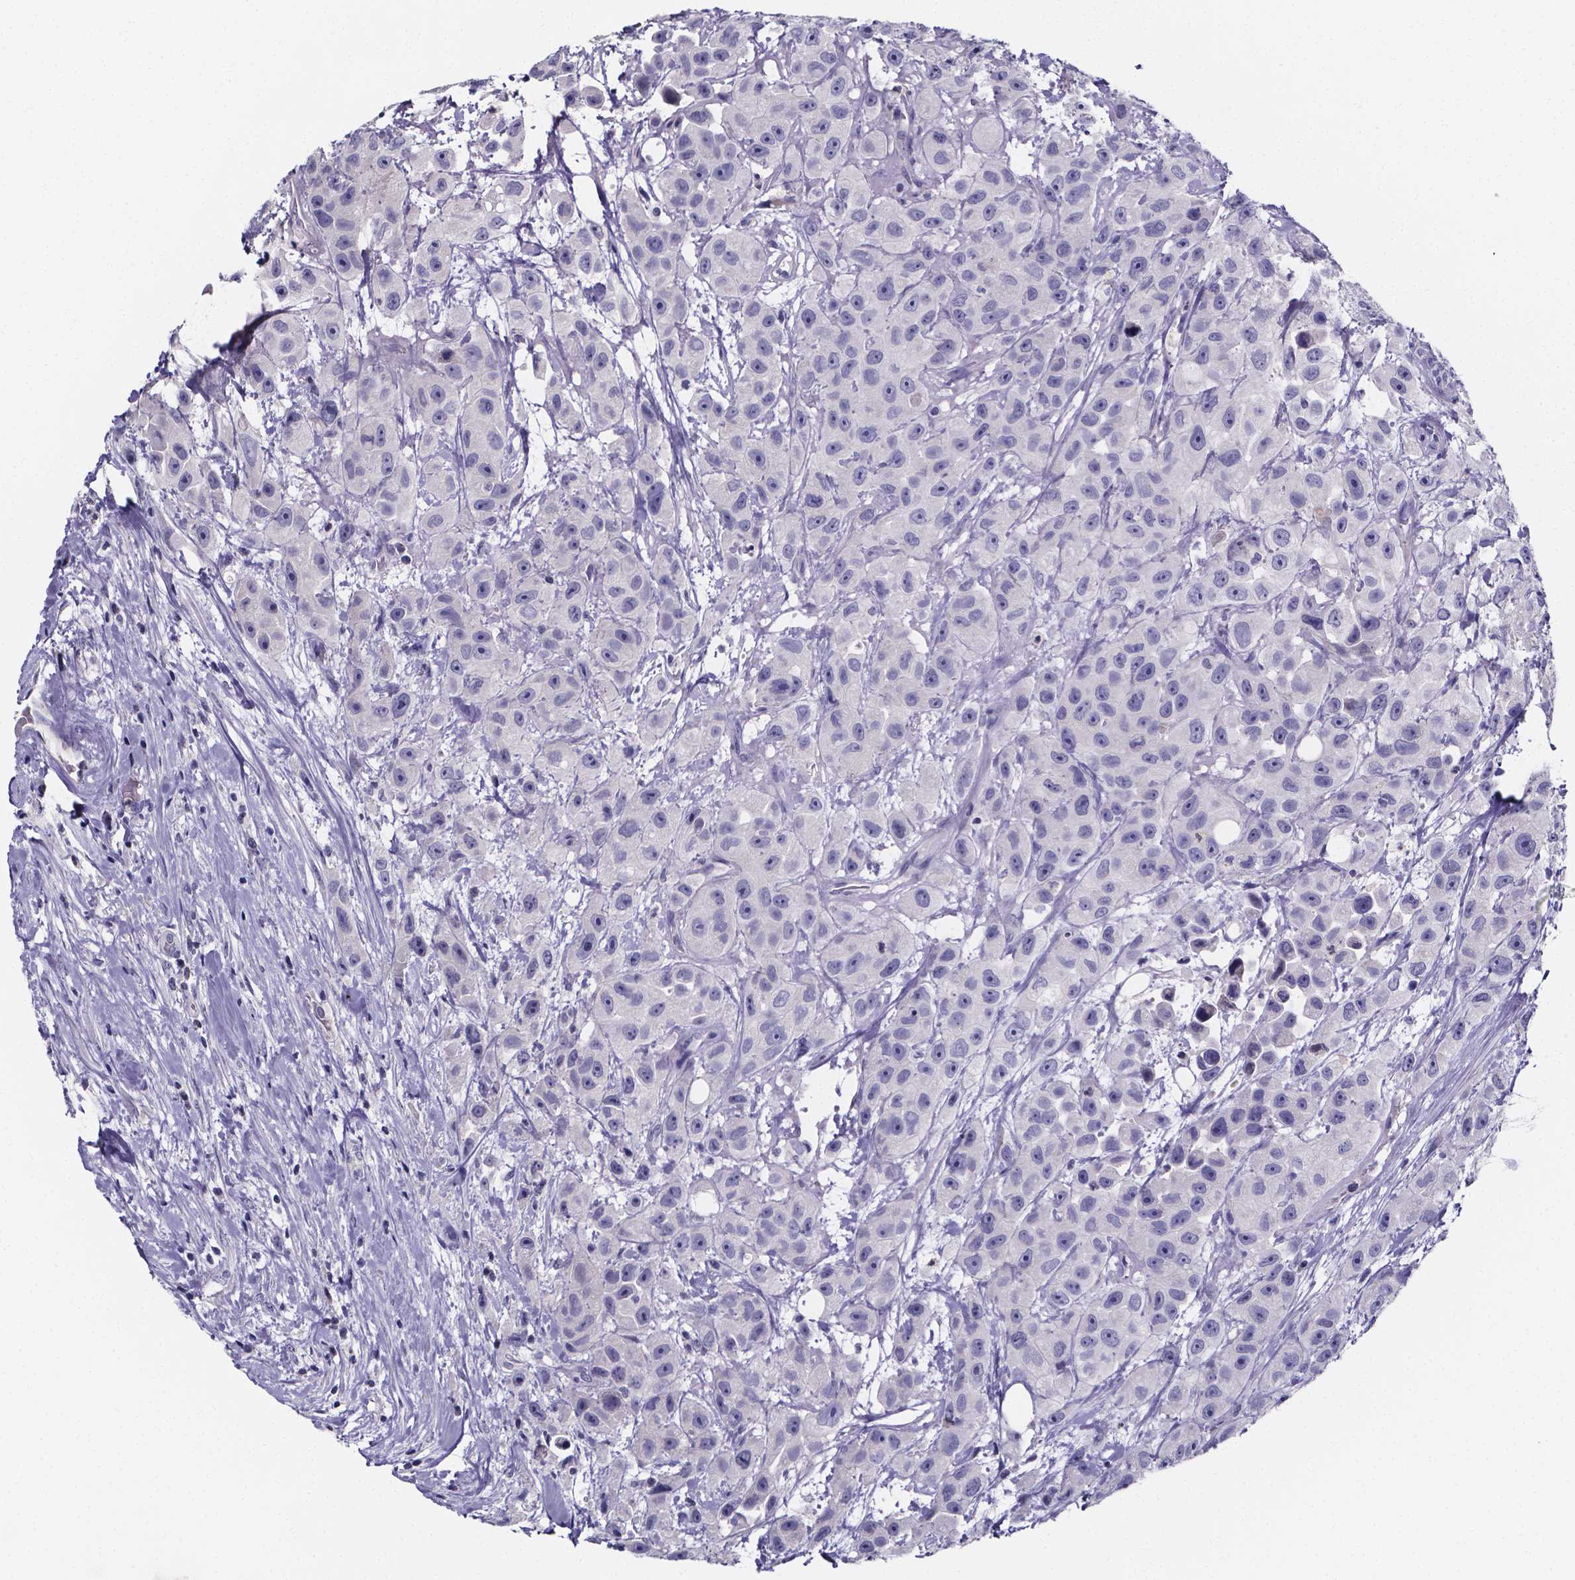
{"staining": {"intensity": "negative", "quantity": "none", "location": "none"}, "tissue": "urothelial cancer", "cell_type": "Tumor cells", "image_type": "cancer", "snomed": [{"axis": "morphology", "description": "Urothelial carcinoma, High grade"}, {"axis": "topography", "description": "Urinary bladder"}], "caption": "Immunohistochemistry (IHC) image of human high-grade urothelial carcinoma stained for a protein (brown), which reveals no staining in tumor cells.", "gene": "IZUMO1", "patient": {"sex": "male", "age": 79}}